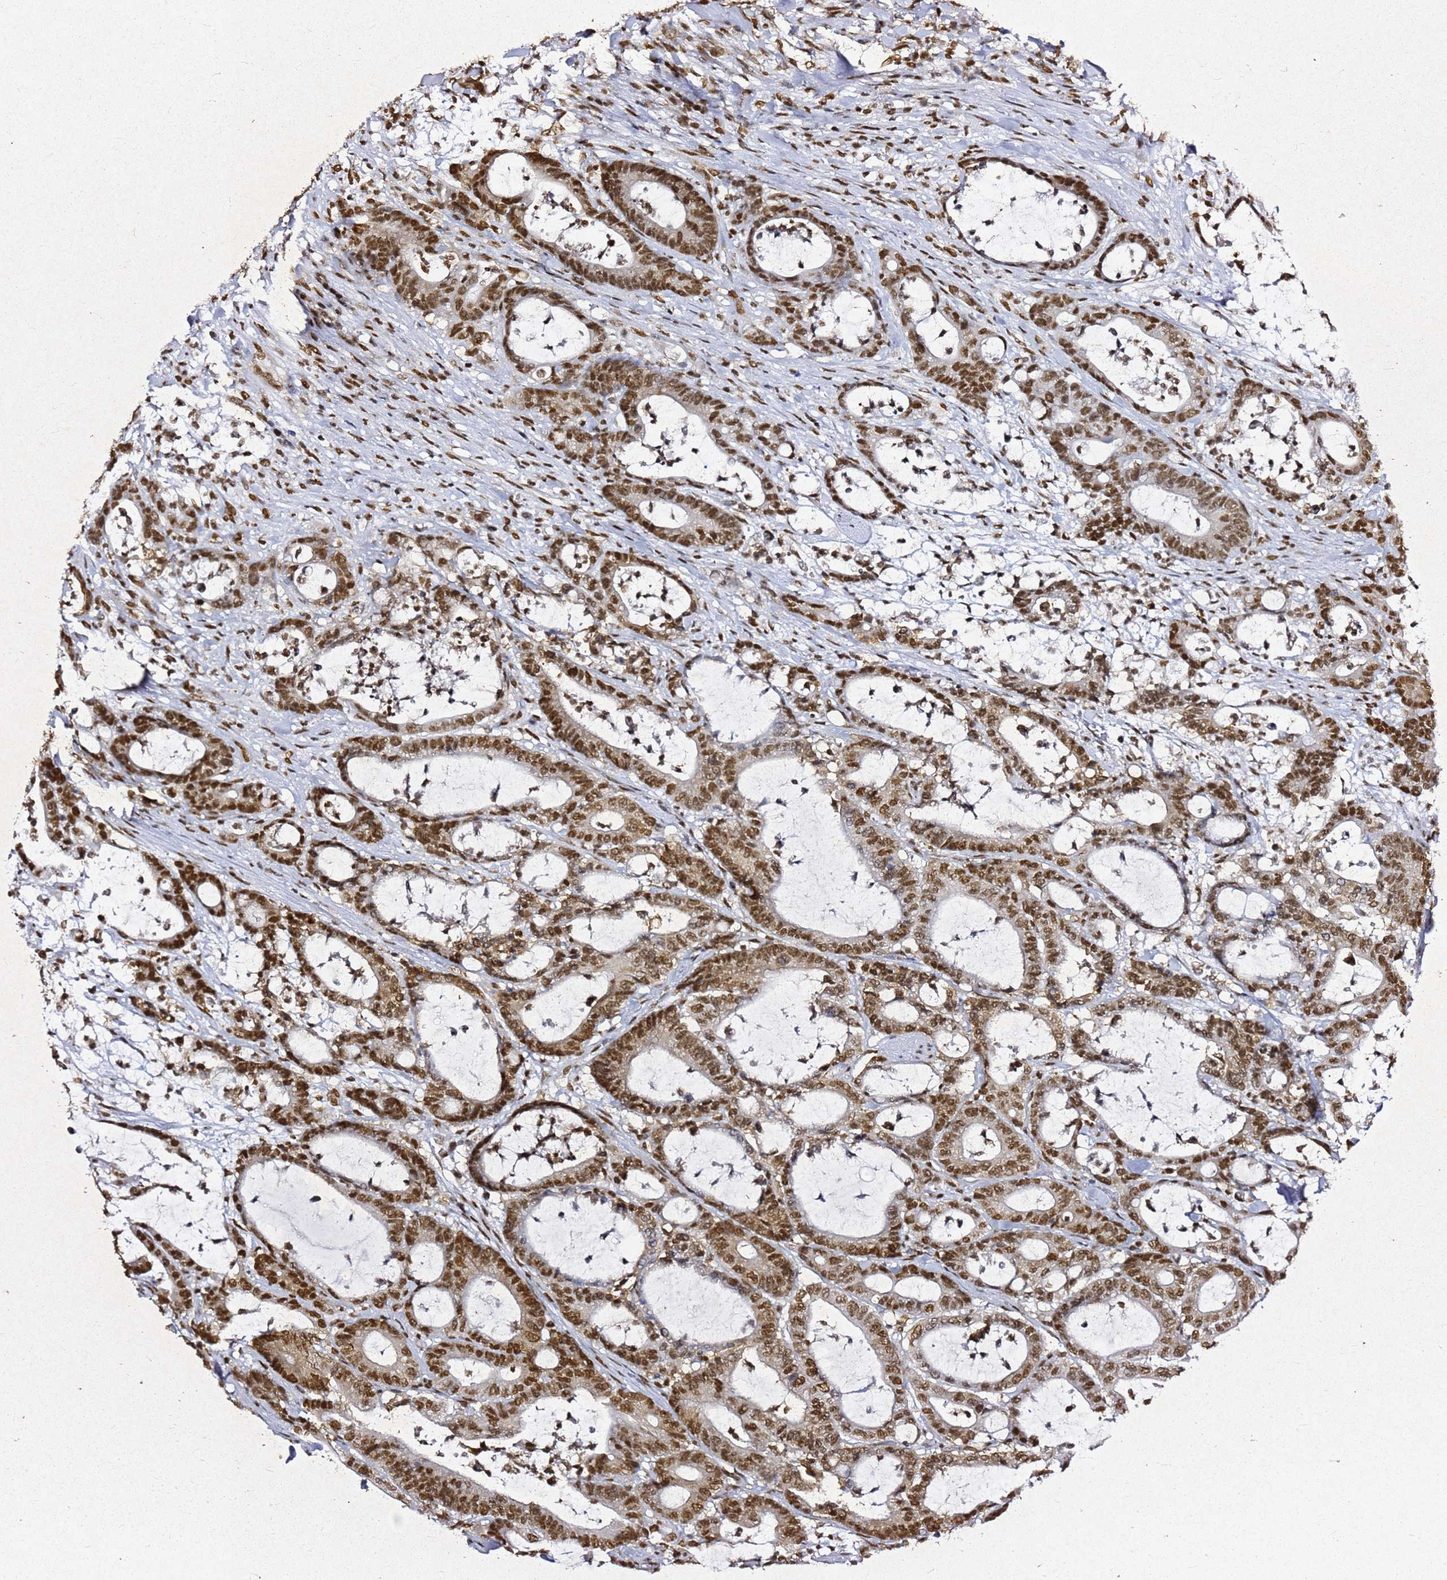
{"staining": {"intensity": "moderate", "quantity": ">75%", "location": "nuclear"}, "tissue": "colorectal cancer", "cell_type": "Tumor cells", "image_type": "cancer", "snomed": [{"axis": "morphology", "description": "Adenocarcinoma, NOS"}, {"axis": "topography", "description": "Colon"}], "caption": "The micrograph demonstrates immunohistochemical staining of colorectal cancer (adenocarcinoma). There is moderate nuclear staining is seen in about >75% of tumor cells. Immunohistochemistry (ihc) stains the protein of interest in brown and the nuclei are stained blue.", "gene": "APEX1", "patient": {"sex": "female", "age": 84}}